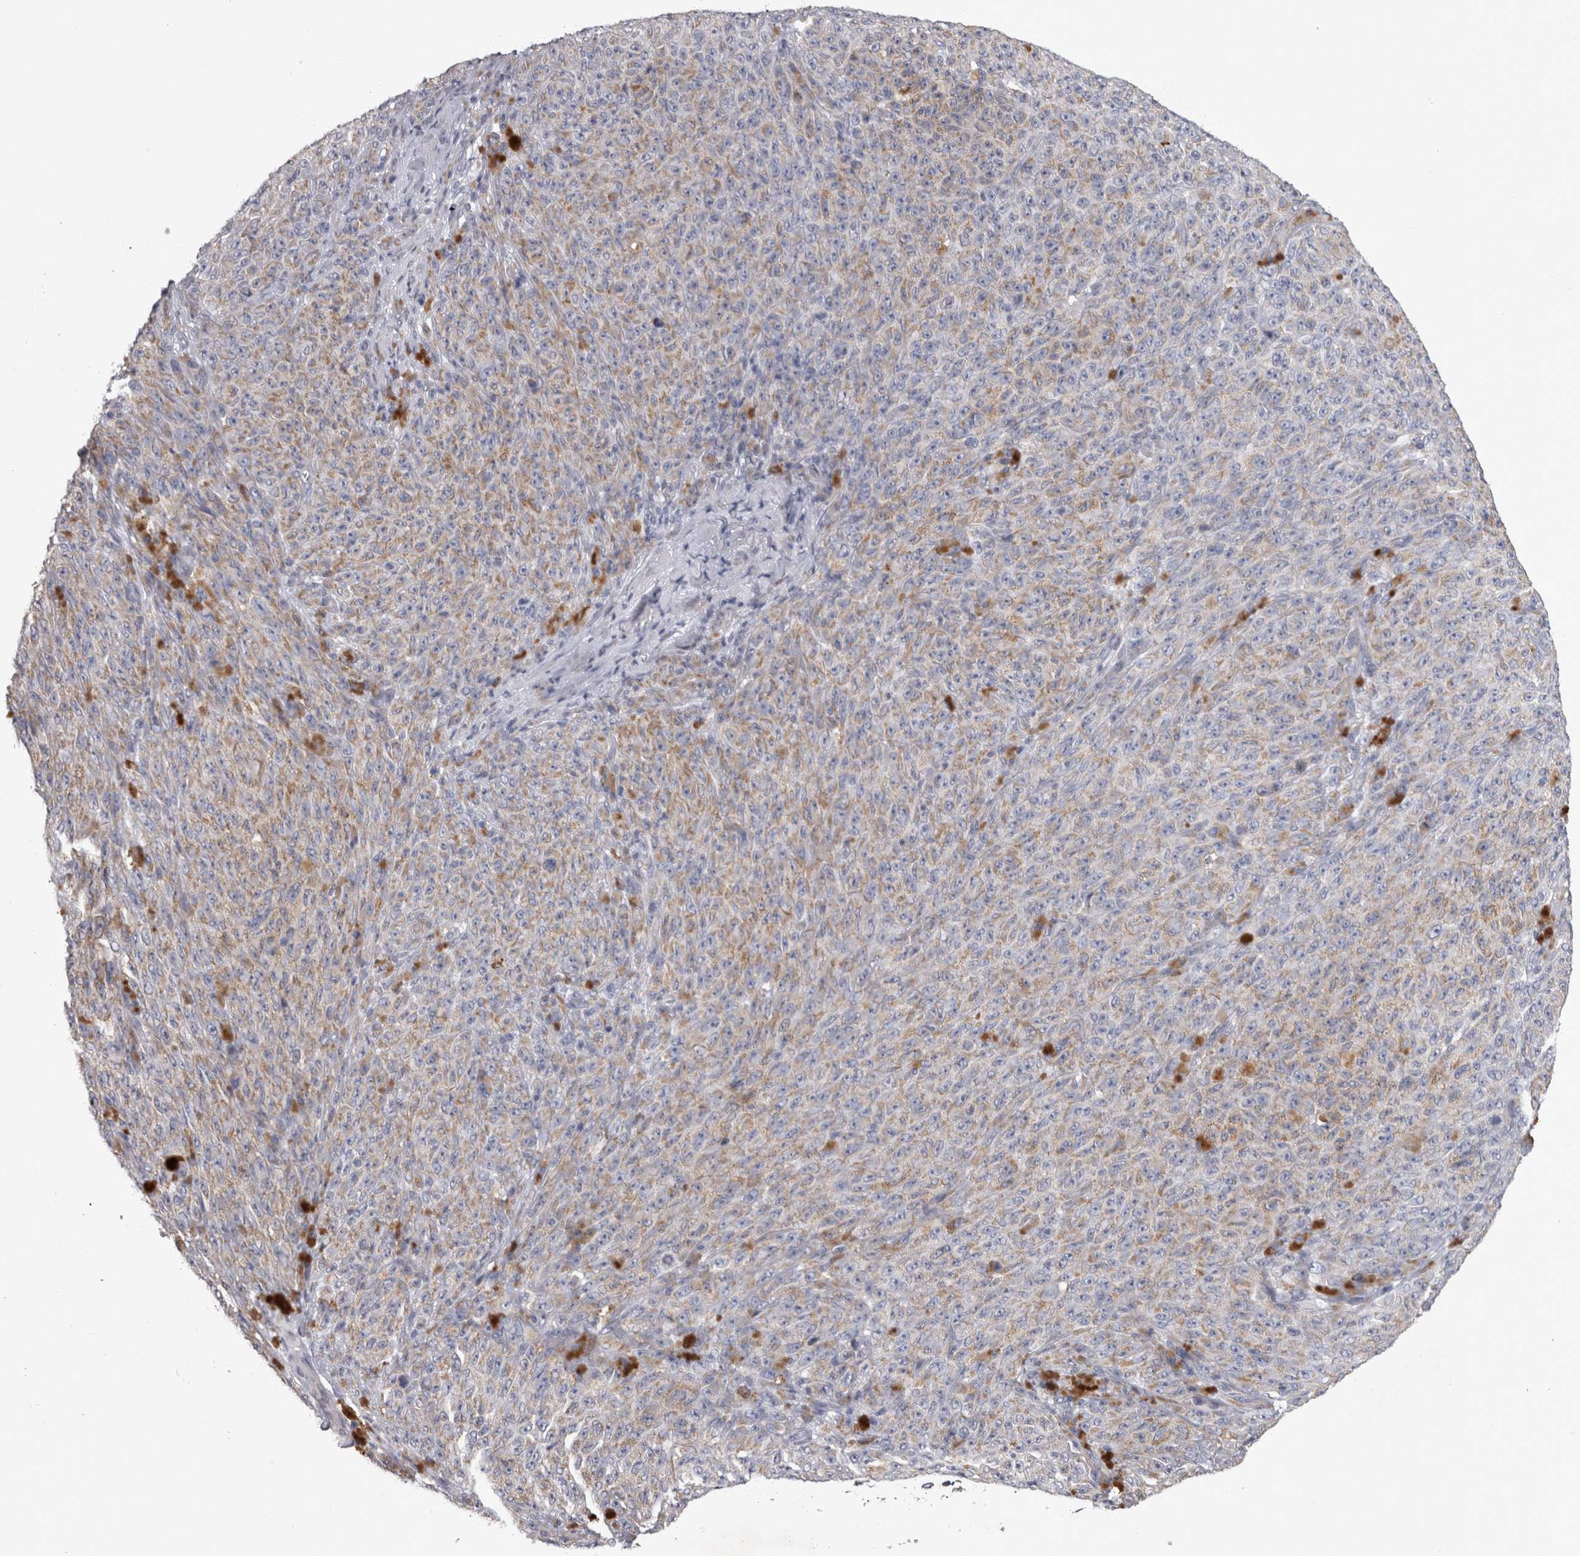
{"staining": {"intensity": "negative", "quantity": "none", "location": "none"}, "tissue": "melanoma", "cell_type": "Tumor cells", "image_type": "cancer", "snomed": [{"axis": "morphology", "description": "Malignant melanoma, NOS"}, {"axis": "topography", "description": "Skin"}], "caption": "Protein analysis of melanoma exhibits no significant expression in tumor cells. Nuclei are stained in blue.", "gene": "DBT", "patient": {"sex": "female", "age": 82}}